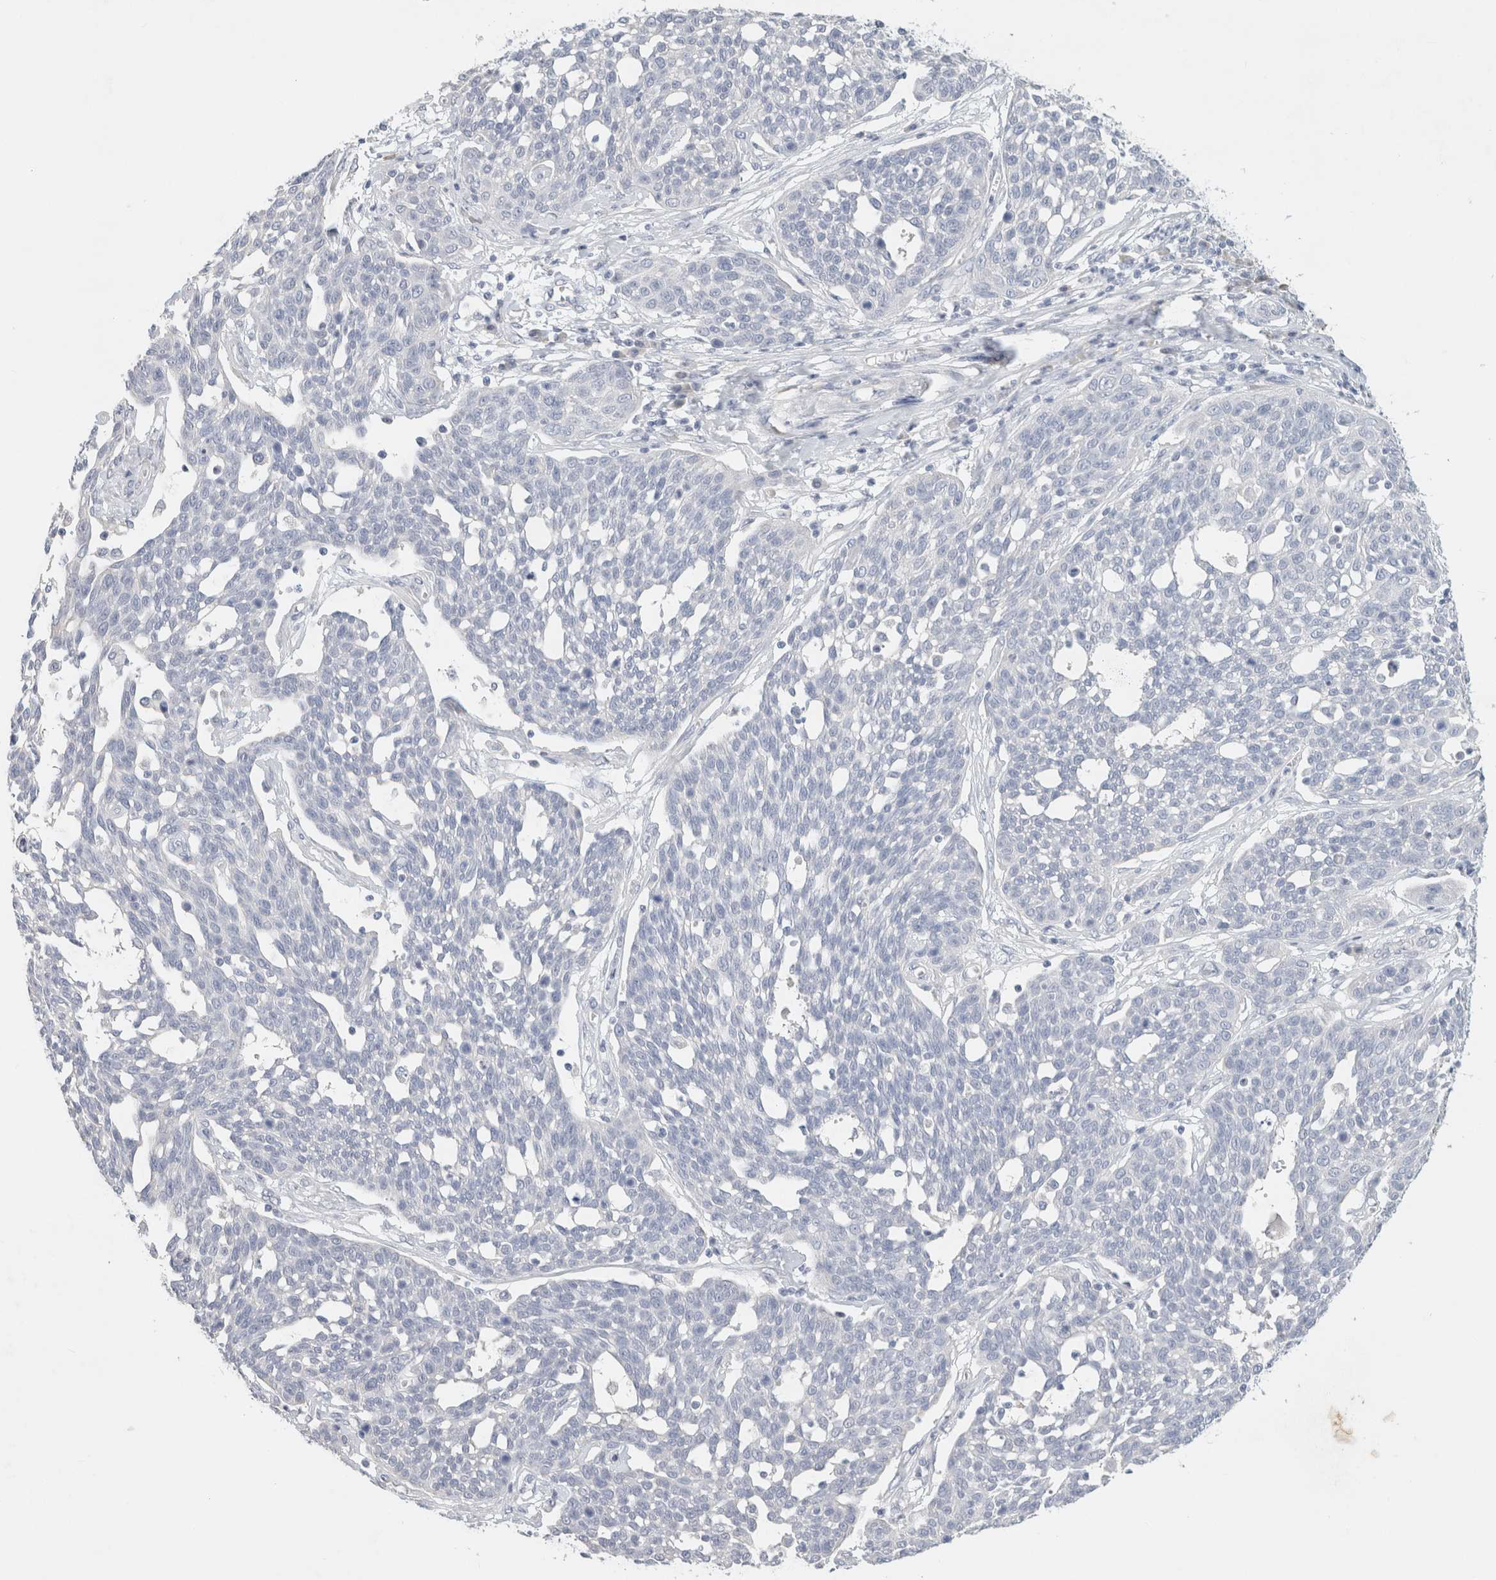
{"staining": {"intensity": "negative", "quantity": "none", "location": "none"}, "tissue": "cervical cancer", "cell_type": "Tumor cells", "image_type": "cancer", "snomed": [{"axis": "morphology", "description": "Squamous cell carcinoma, NOS"}, {"axis": "topography", "description": "Cervix"}], "caption": "A high-resolution photomicrograph shows IHC staining of squamous cell carcinoma (cervical), which exhibits no significant staining in tumor cells. The staining is performed using DAB (3,3'-diaminobenzidine) brown chromogen with nuclei counter-stained in using hematoxylin.", "gene": "NEFM", "patient": {"sex": "female", "age": 34}}